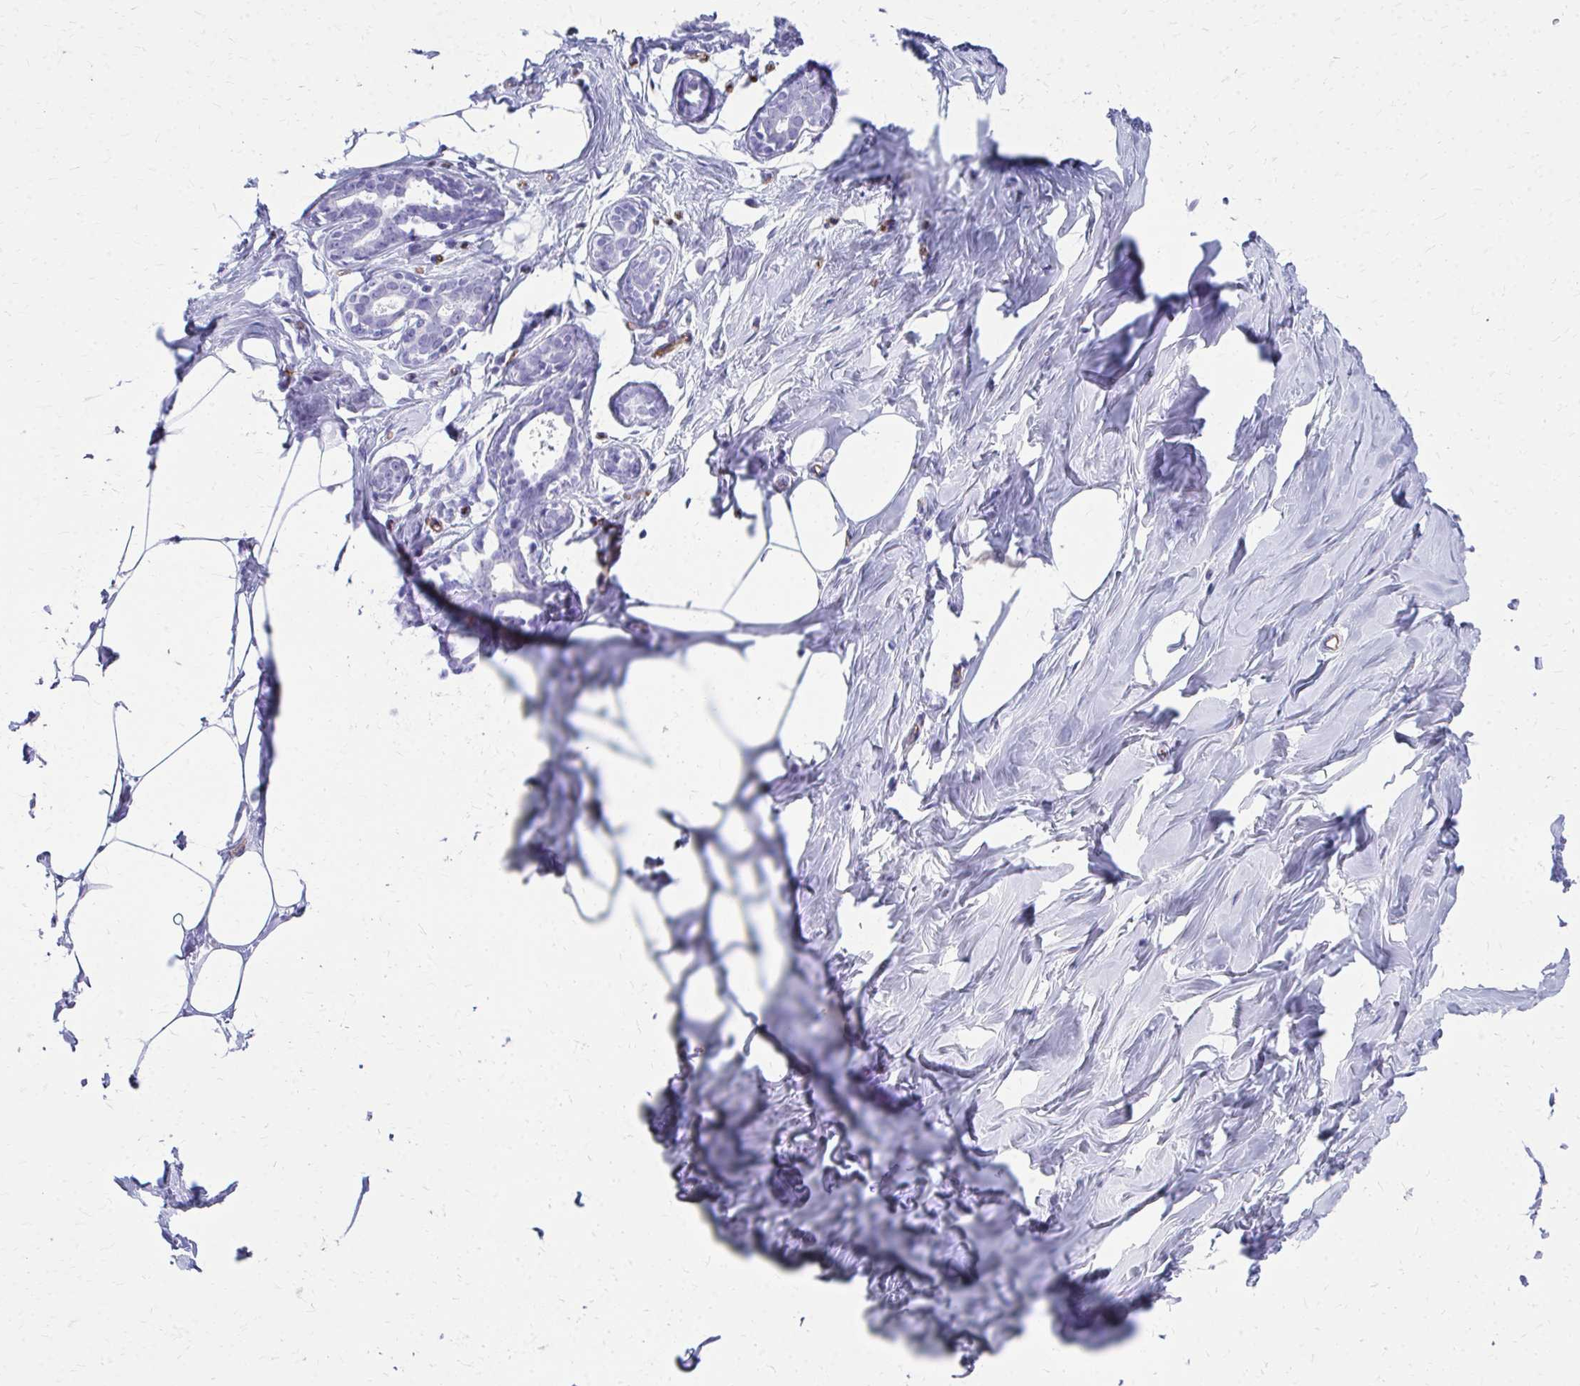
{"staining": {"intensity": "negative", "quantity": "none", "location": "none"}, "tissue": "breast", "cell_type": "Adipocytes", "image_type": "normal", "snomed": [{"axis": "morphology", "description": "Normal tissue, NOS"}, {"axis": "topography", "description": "Breast"}], "caption": "Photomicrograph shows no significant protein positivity in adipocytes of benign breast. The staining was performed using DAB (3,3'-diaminobenzidine) to visualize the protein expression in brown, while the nuclei were stained in blue with hematoxylin (Magnification: 20x).", "gene": "TPSG1", "patient": {"sex": "female", "age": 27}}